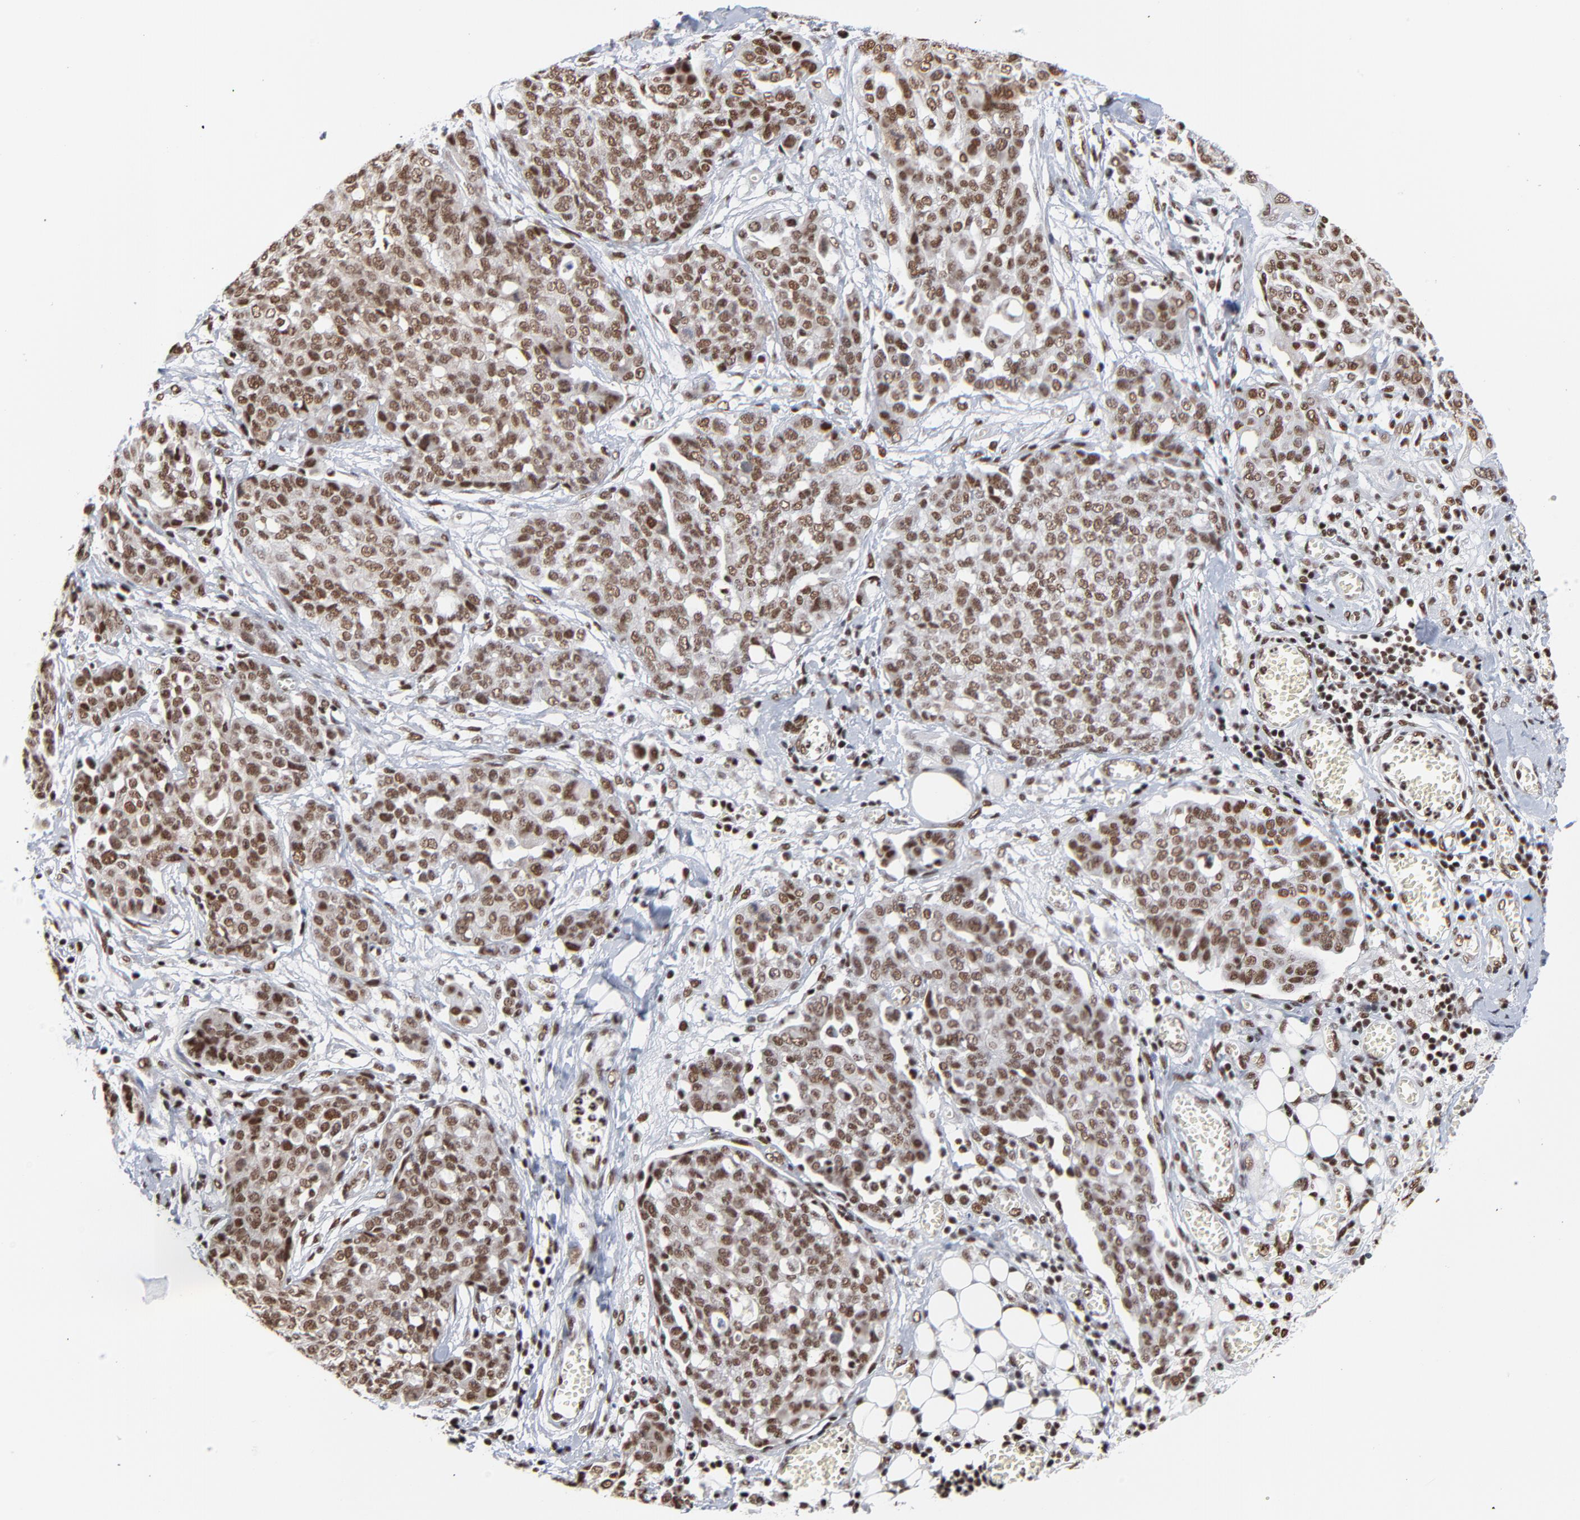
{"staining": {"intensity": "moderate", "quantity": ">75%", "location": "nuclear"}, "tissue": "ovarian cancer", "cell_type": "Tumor cells", "image_type": "cancer", "snomed": [{"axis": "morphology", "description": "Cystadenocarcinoma, serous, NOS"}, {"axis": "topography", "description": "Soft tissue"}, {"axis": "topography", "description": "Ovary"}], "caption": "Immunohistochemical staining of serous cystadenocarcinoma (ovarian) reveals medium levels of moderate nuclear expression in about >75% of tumor cells. (Stains: DAB (3,3'-diaminobenzidine) in brown, nuclei in blue, Microscopy: brightfield microscopy at high magnification).", "gene": "CREB1", "patient": {"sex": "female", "age": 57}}